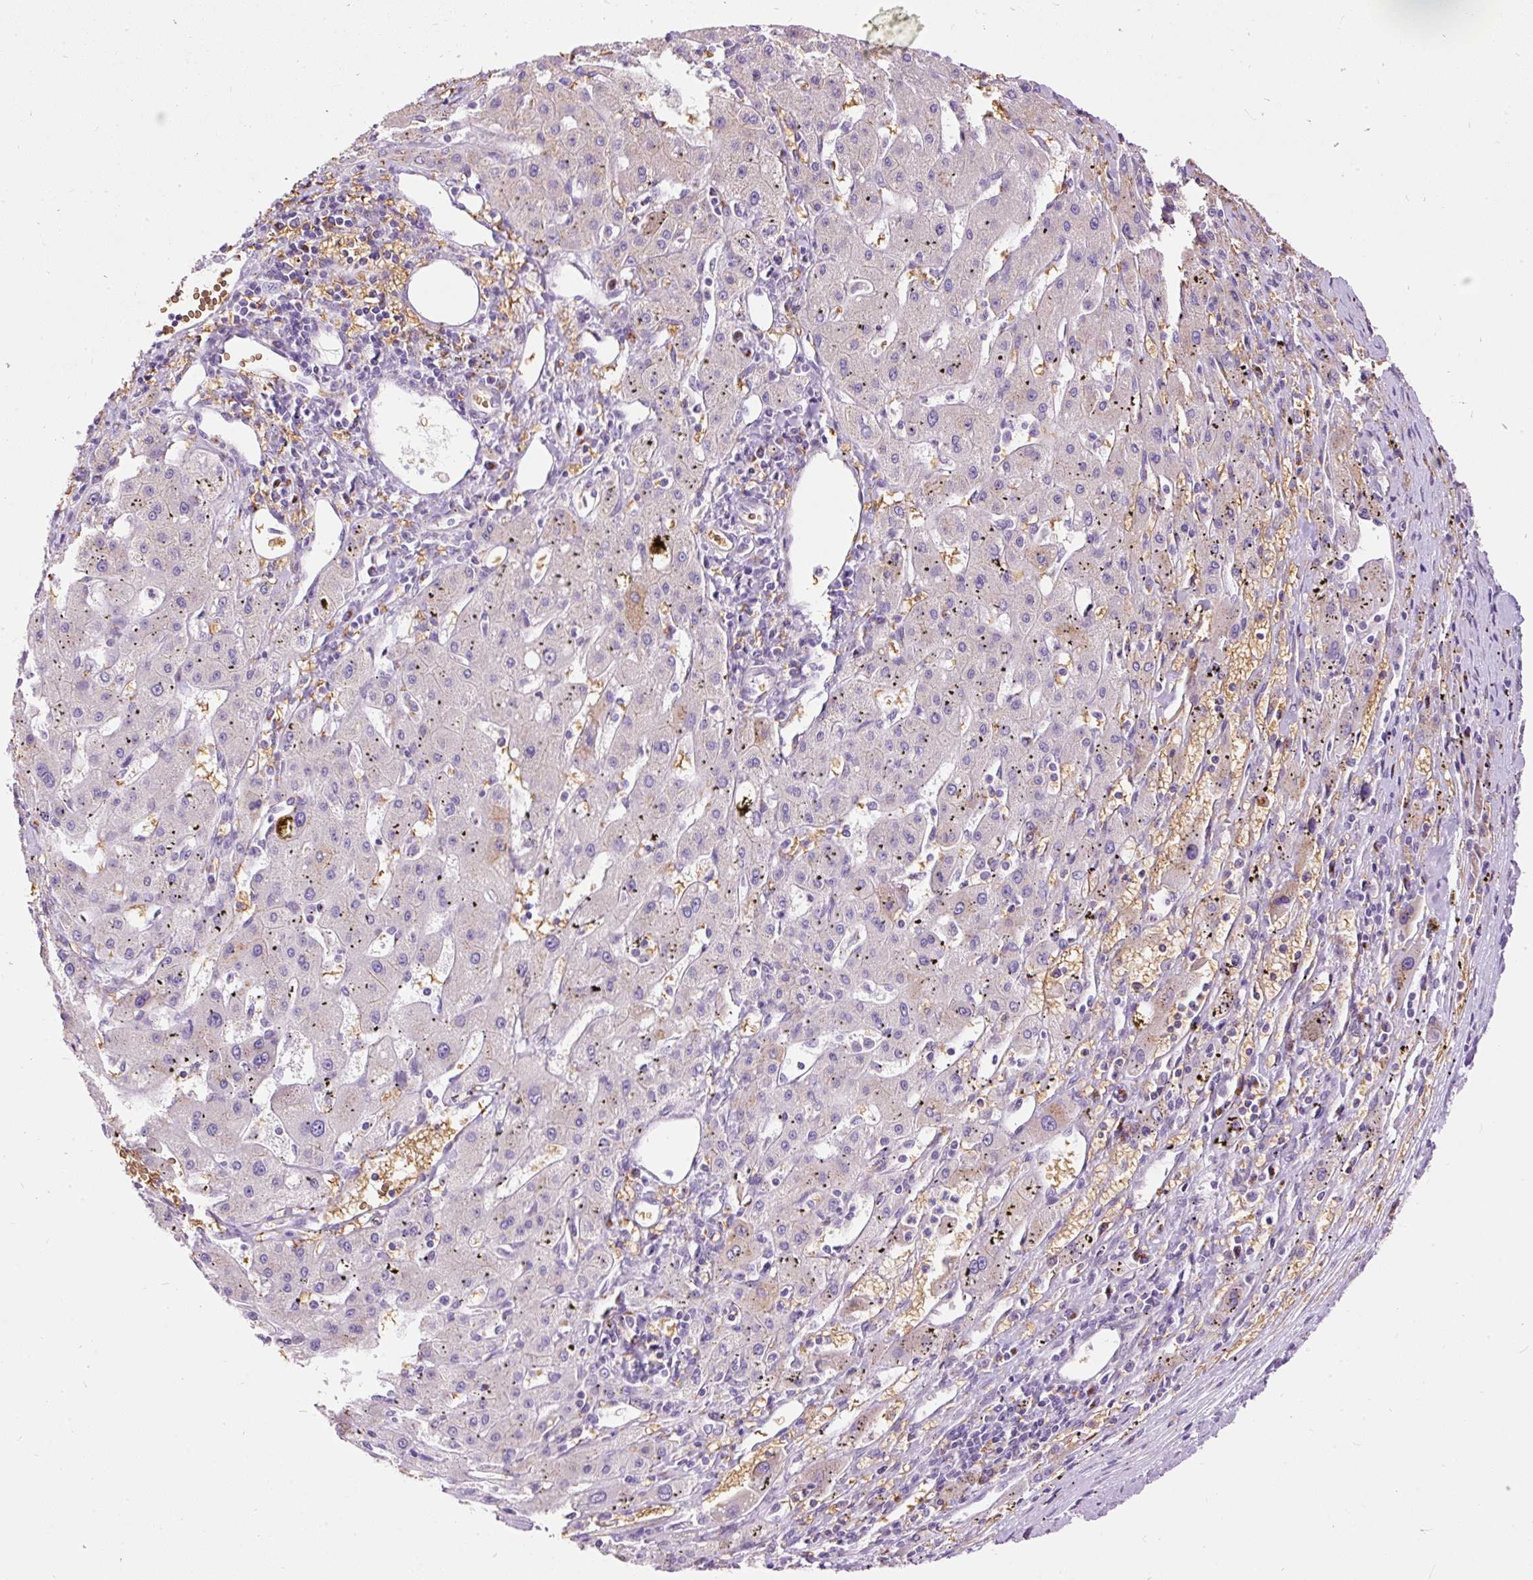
{"staining": {"intensity": "negative", "quantity": "none", "location": "none"}, "tissue": "liver cancer", "cell_type": "Tumor cells", "image_type": "cancer", "snomed": [{"axis": "morphology", "description": "Carcinoma, Hepatocellular, NOS"}, {"axis": "topography", "description": "Liver"}], "caption": "Tumor cells show no significant positivity in liver hepatocellular carcinoma. (Brightfield microscopy of DAB (3,3'-diaminobenzidine) immunohistochemistry at high magnification).", "gene": "PRRC2A", "patient": {"sex": "male", "age": 72}}